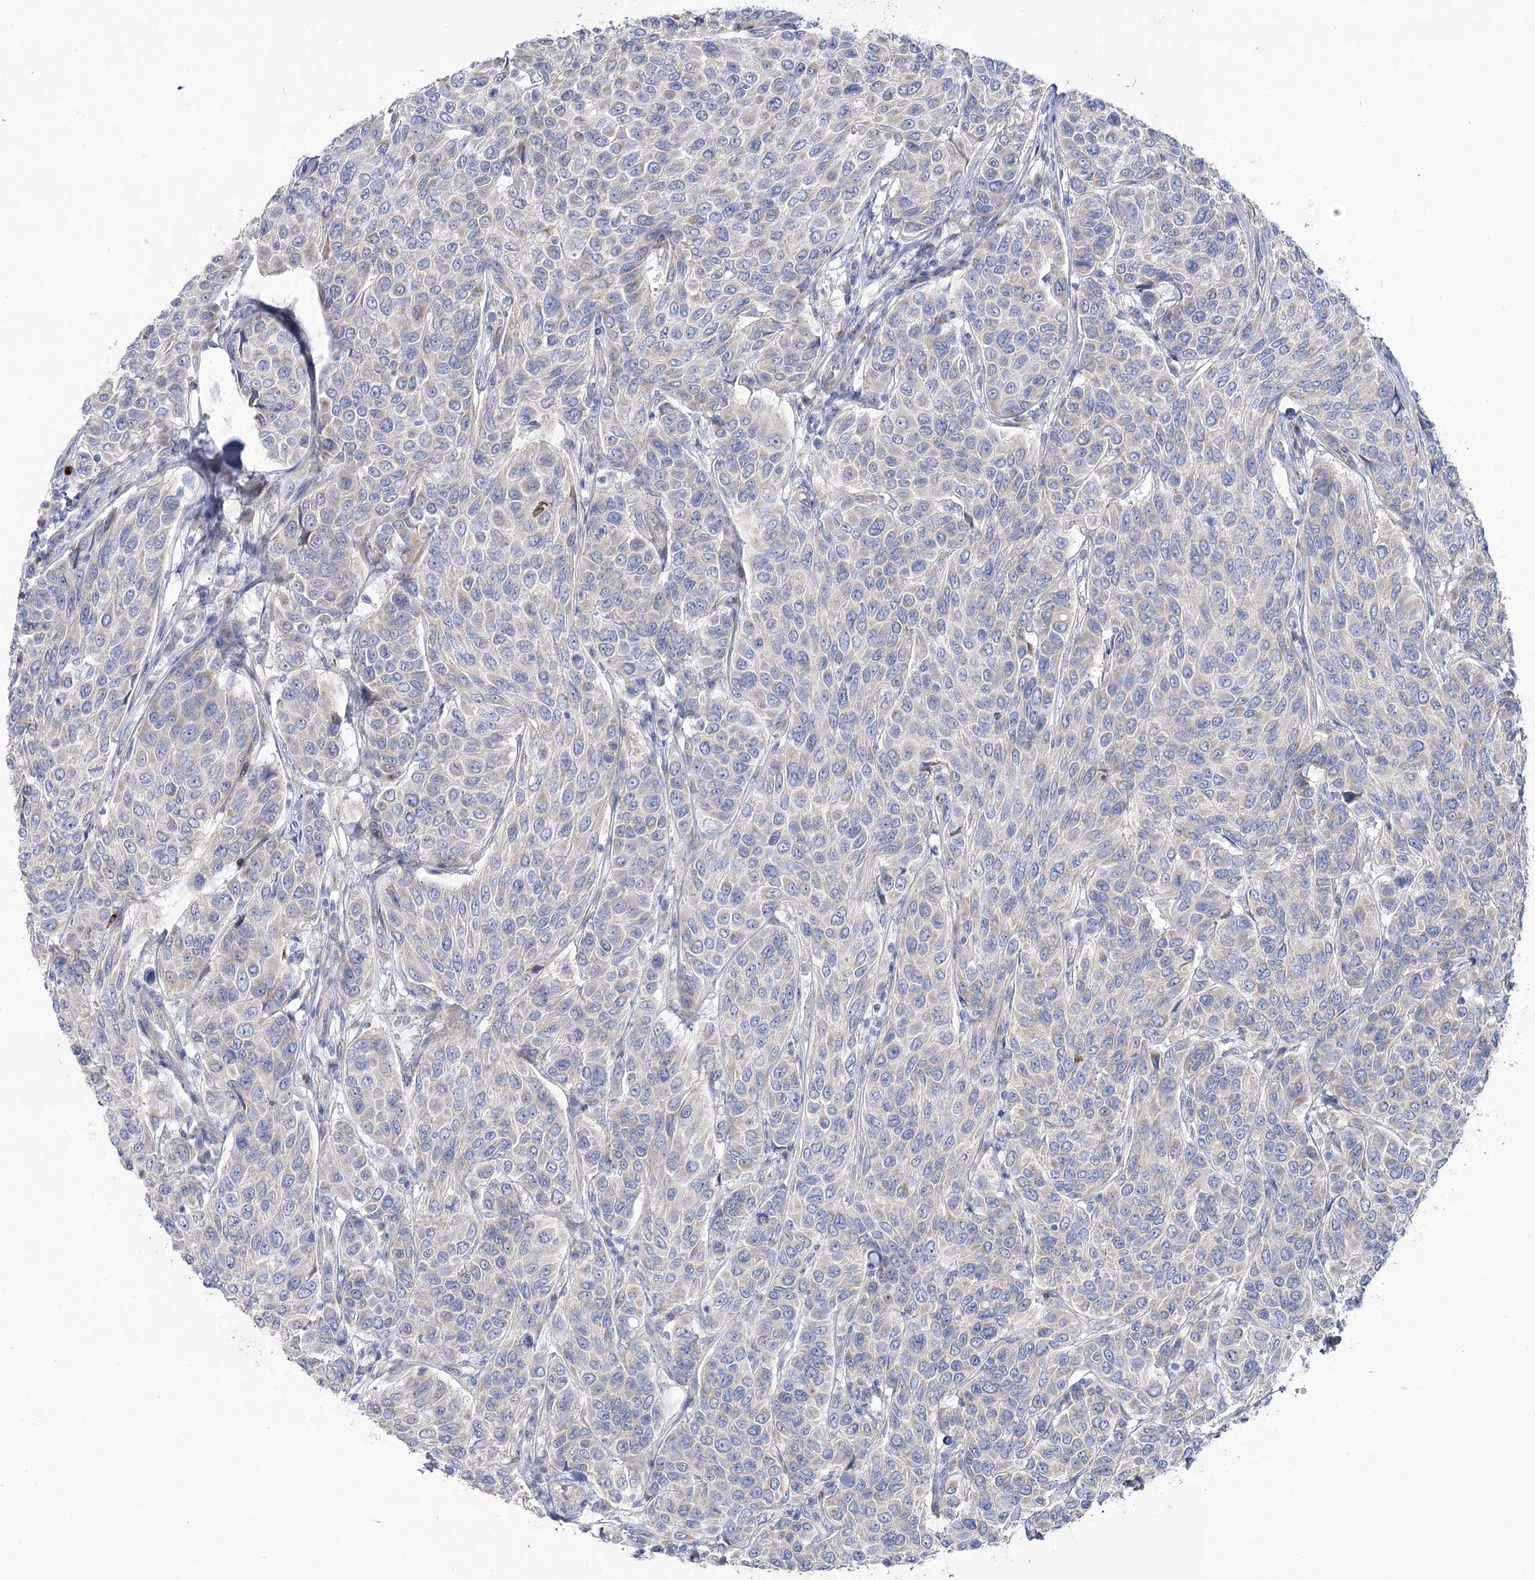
{"staining": {"intensity": "negative", "quantity": "none", "location": "none"}, "tissue": "breast cancer", "cell_type": "Tumor cells", "image_type": "cancer", "snomed": [{"axis": "morphology", "description": "Duct carcinoma"}, {"axis": "topography", "description": "Breast"}], "caption": "Tumor cells show no significant positivity in breast cancer (intraductal carcinoma).", "gene": "SUOX", "patient": {"sex": "female", "age": 55}}